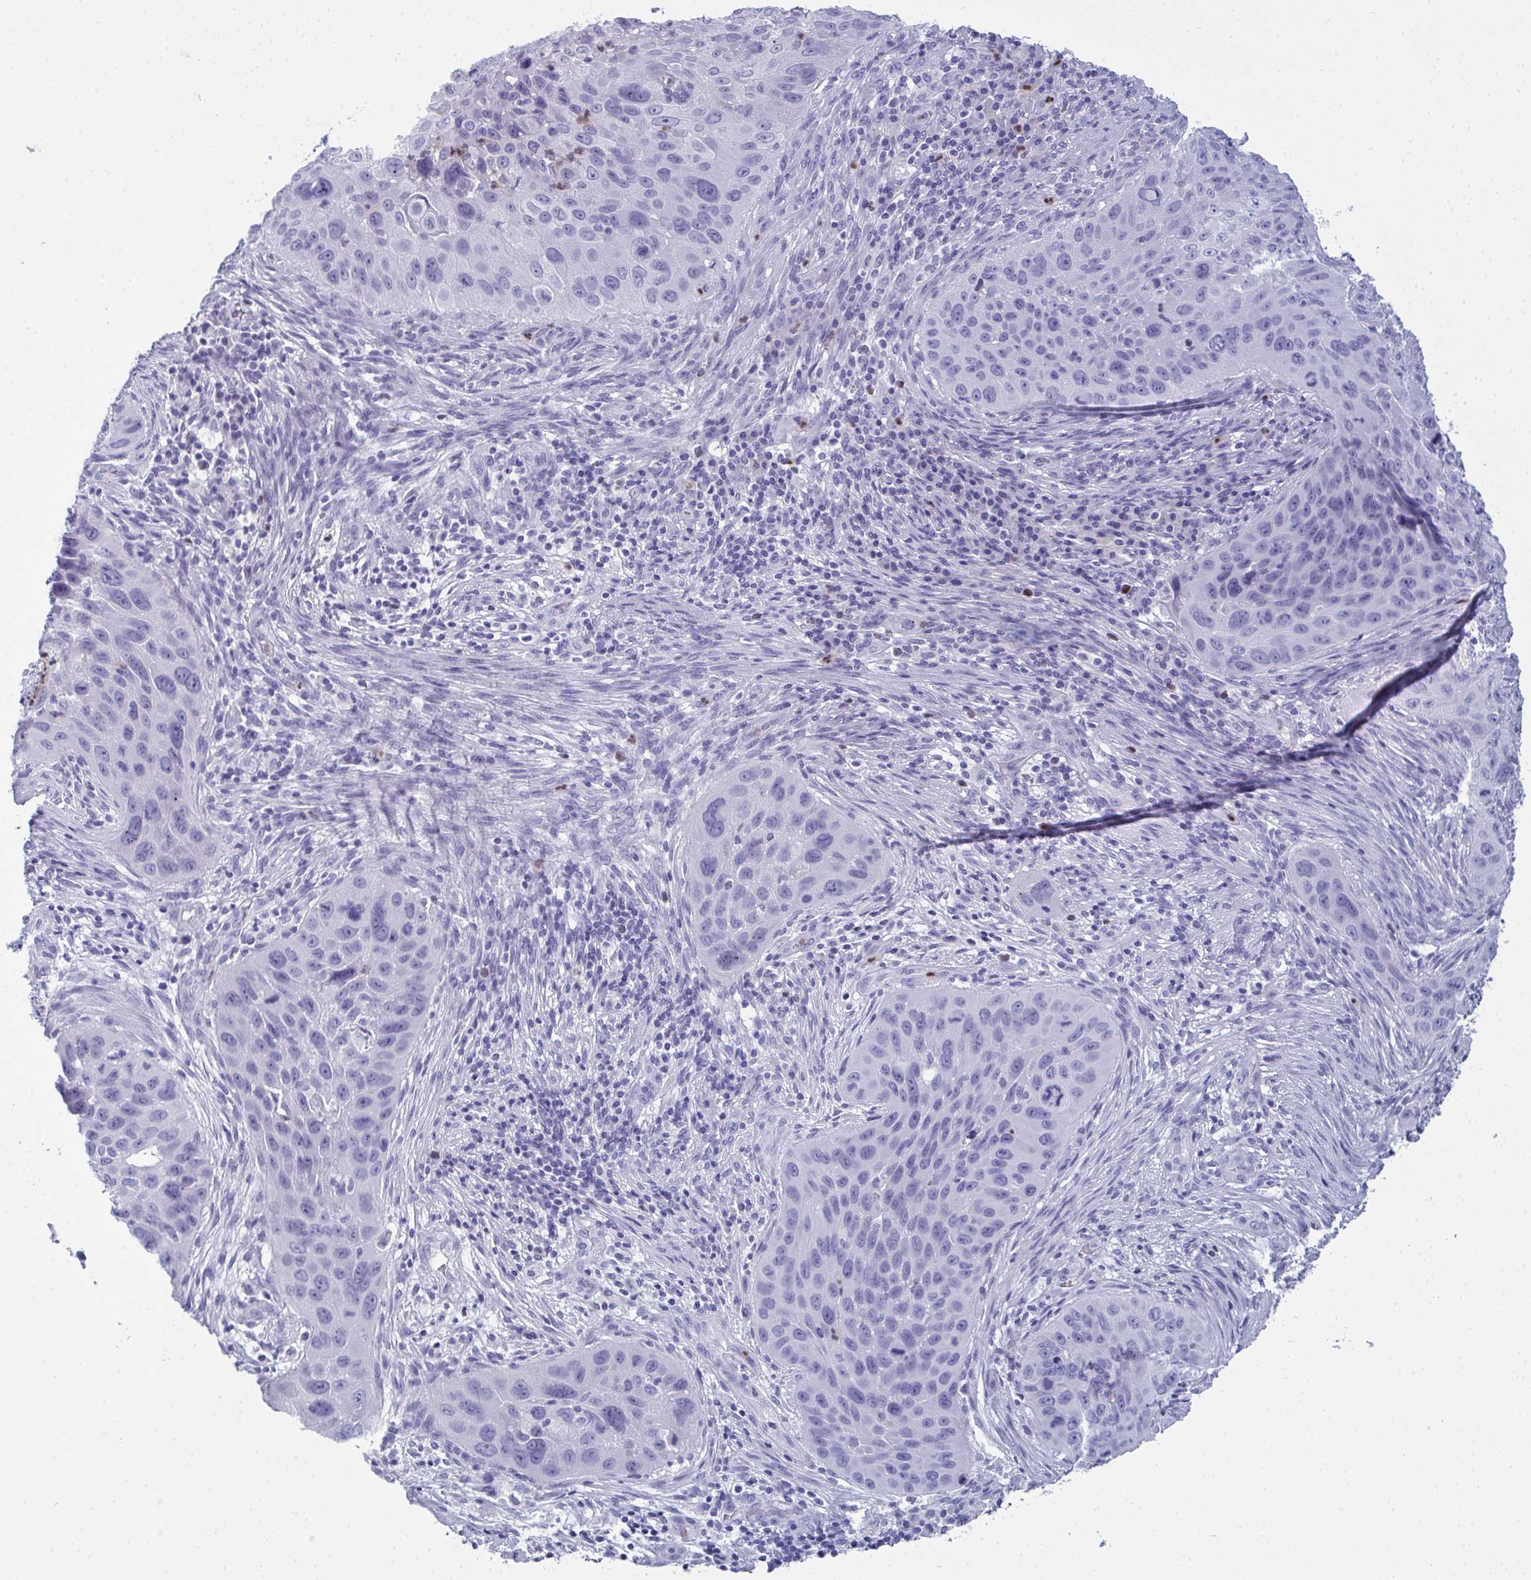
{"staining": {"intensity": "negative", "quantity": "none", "location": "none"}, "tissue": "lung cancer", "cell_type": "Tumor cells", "image_type": "cancer", "snomed": [{"axis": "morphology", "description": "Squamous cell carcinoma, NOS"}, {"axis": "topography", "description": "Lung"}], "caption": "Human lung squamous cell carcinoma stained for a protein using immunohistochemistry (IHC) demonstrates no positivity in tumor cells.", "gene": "SERPINB10", "patient": {"sex": "male", "age": 63}}